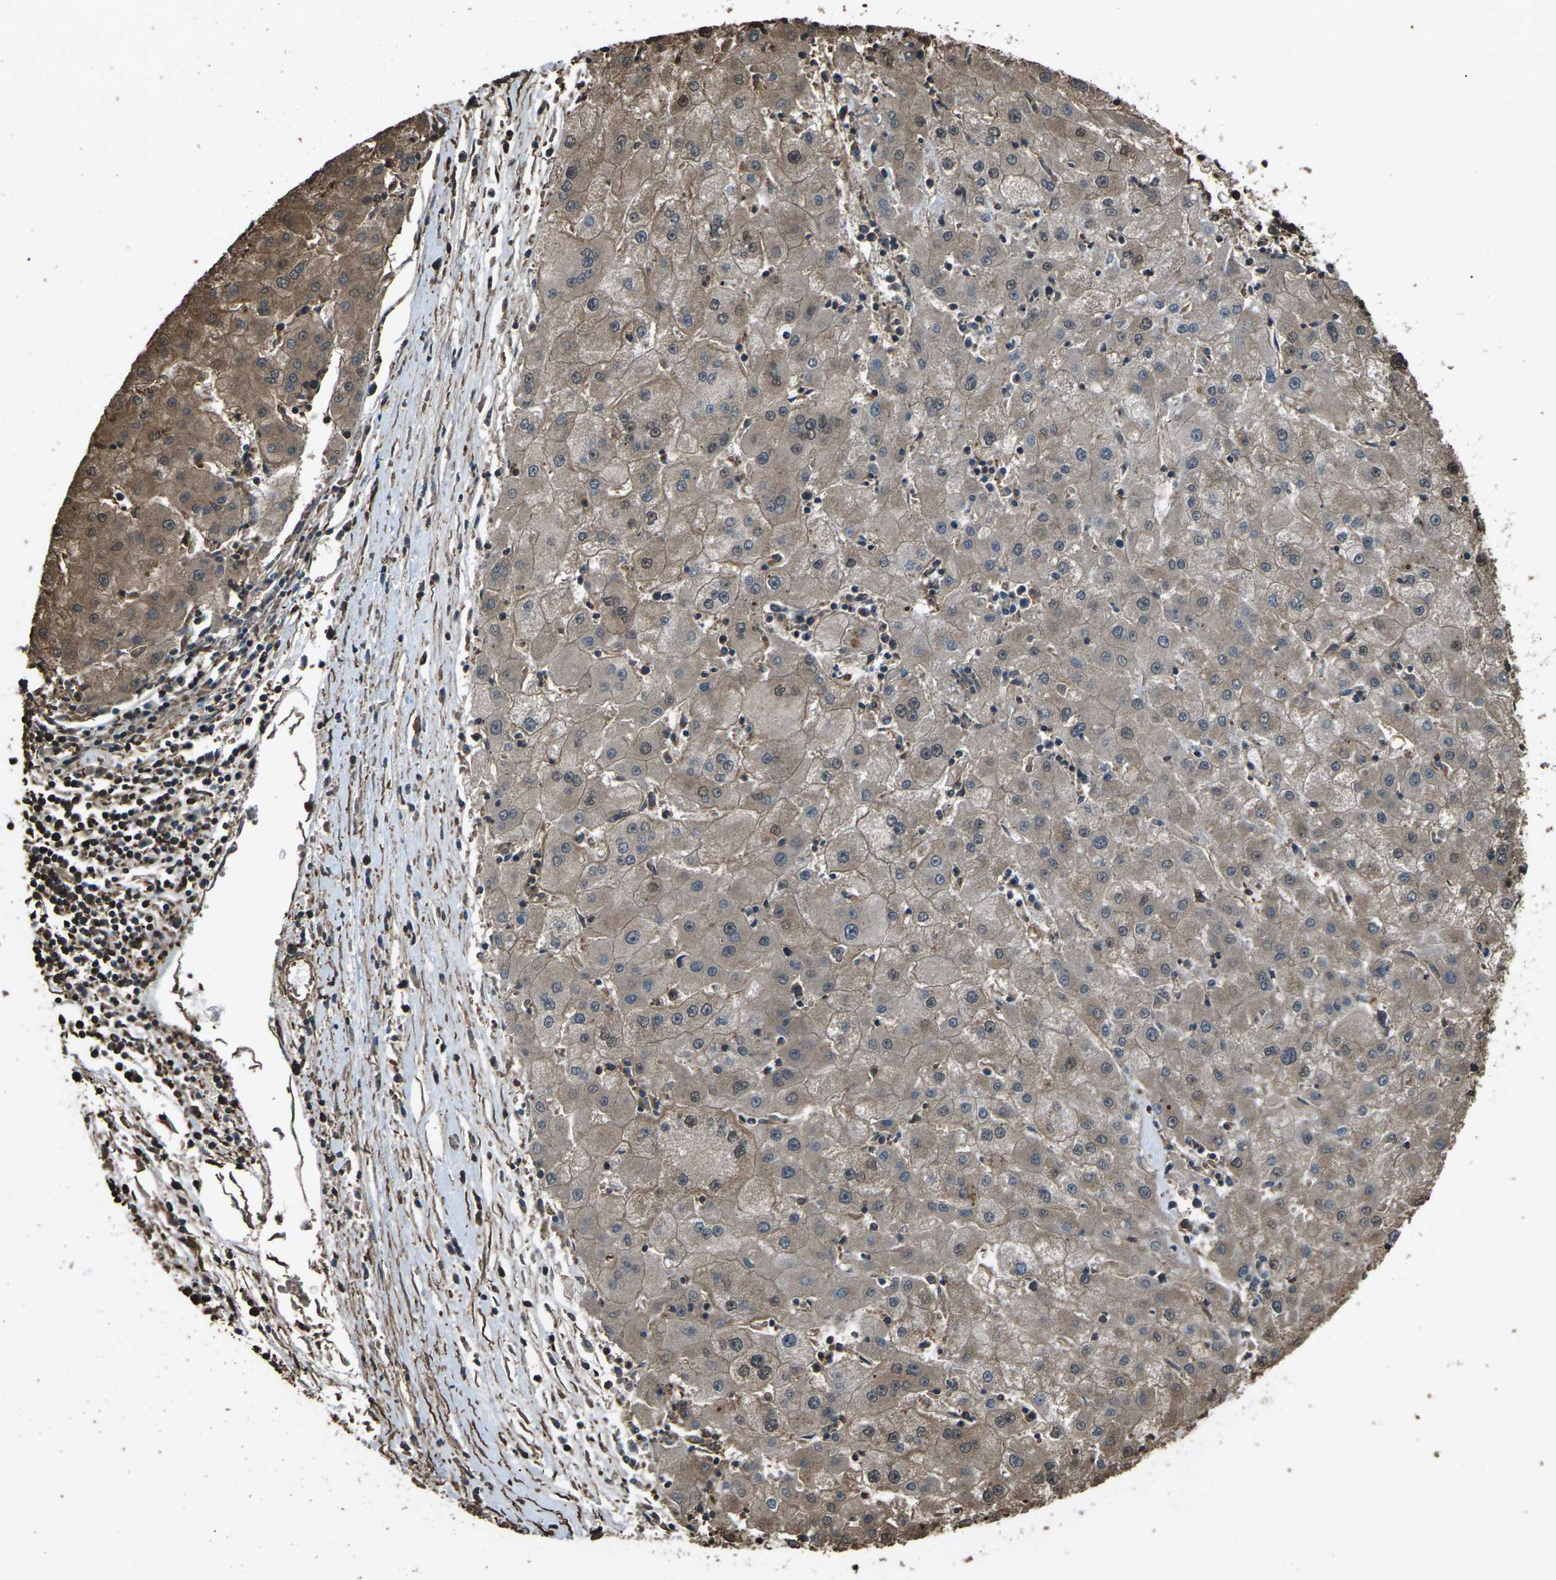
{"staining": {"intensity": "weak", "quantity": ">75%", "location": "cytoplasmic/membranous"}, "tissue": "liver cancer", "cell_type": "Tumor cells", "image_type": "cancer", "snomed": [{"axis": "morphology", "description": "Carcinoma, Hepatocellular, NOS"}, {"axis": "topography", "description": "Liver"}], "caption": "Hepatocellular carcinoma (liver) stained with a protein marker displays weak staining in tumor cells.", "gene": "DHPS", "patient": {"sex": "male", "age": 72}}